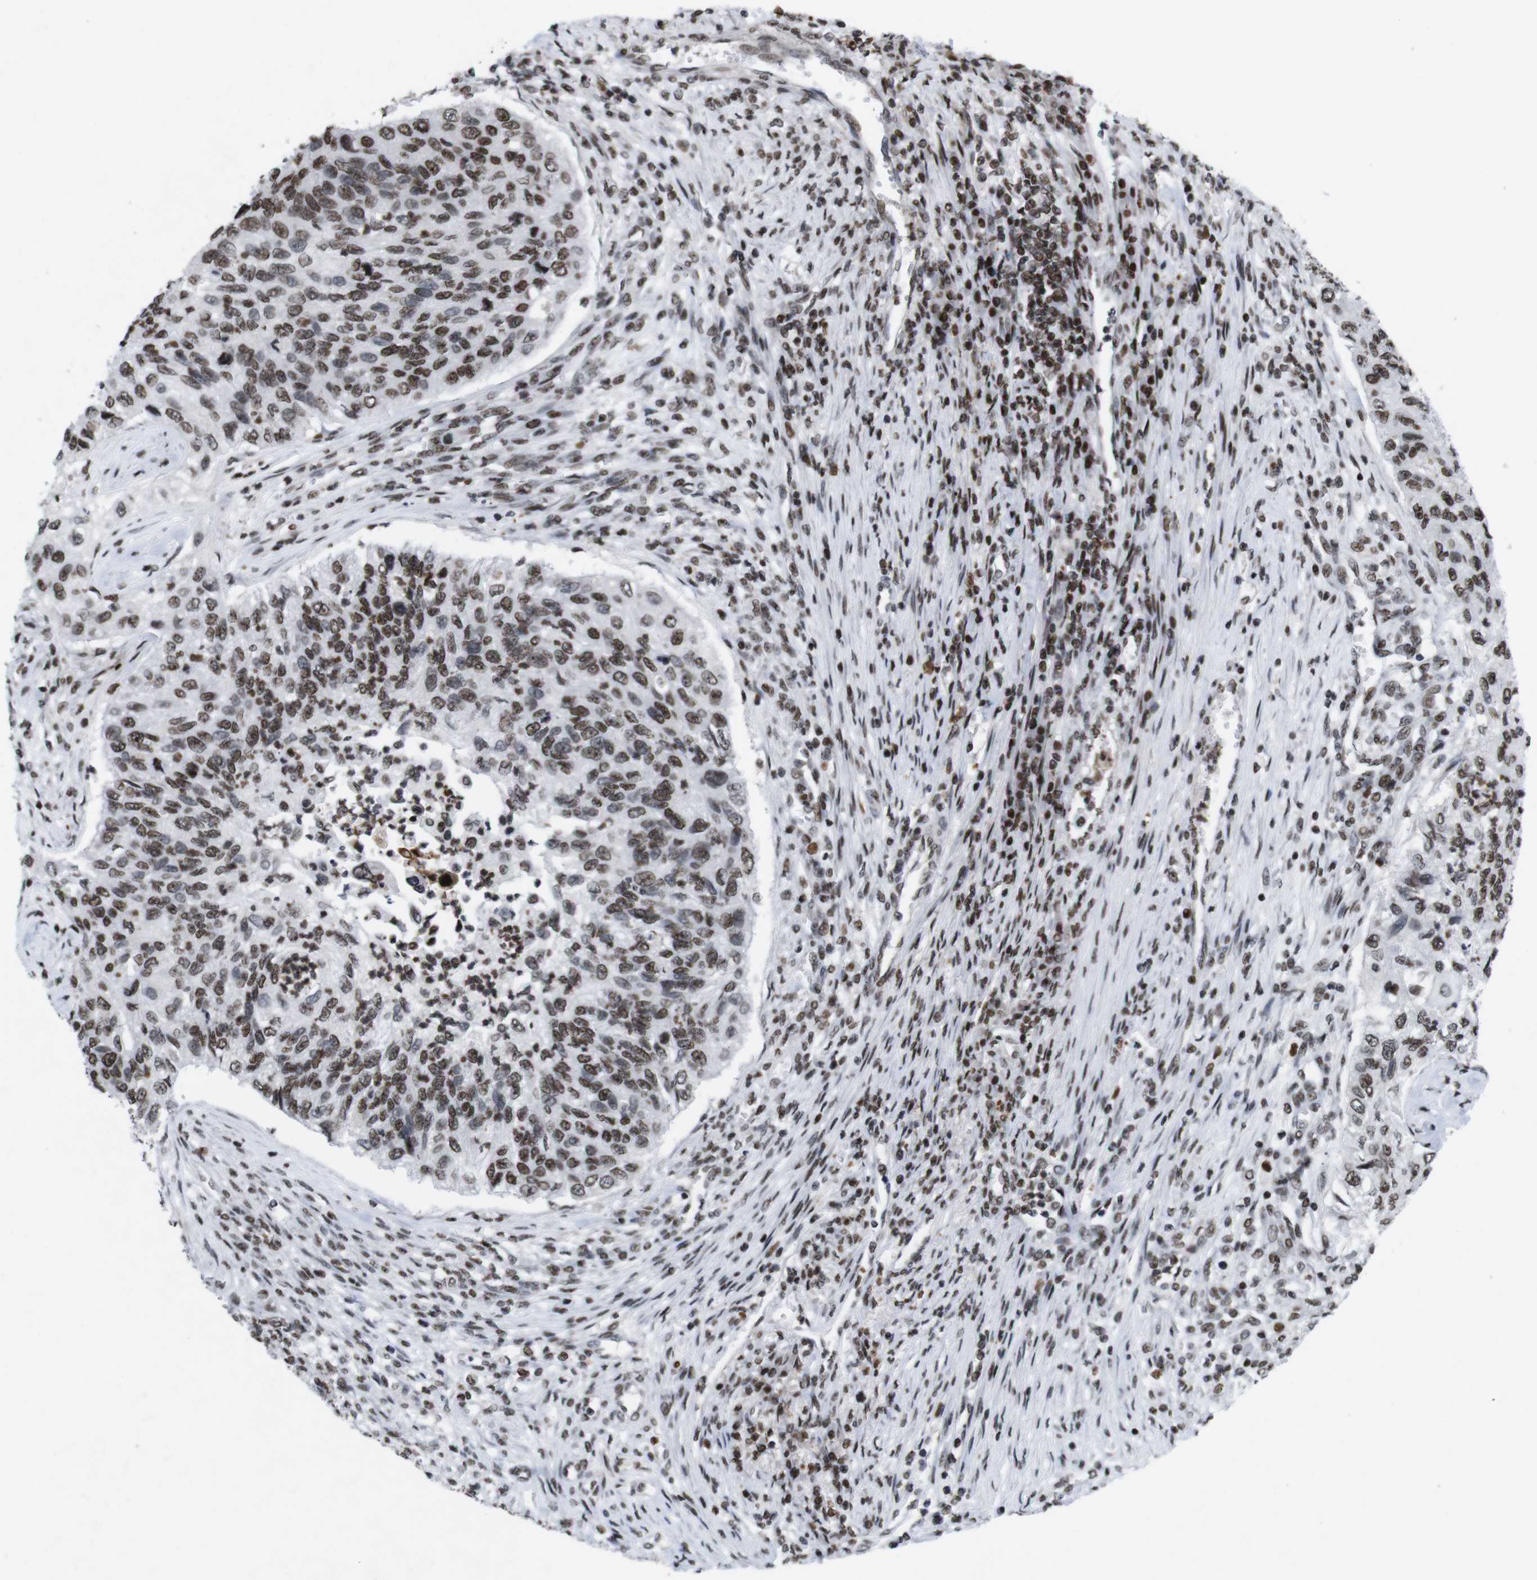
{"staining": {"intensity": "moderate", "quantity": ">75%", "location": "nuclear"}, "tissue": "urothelial cancer", "cell_type": "Tumor cells", "image_type": "cancer", "snomed": [{"axis": "morphology", "description": "Urothelial carcinoma, High grade"}, {"axis": "topography", "description": "Urinary bladder"}], "caption": "Immunohistochemistry micrograph of high-grade urothelial carcinoma stained for a protein (brown), which demonstrates medium levels of moderate nuclear positivity in approximately >75% of tumor cells.", "gene": "MAGEH1", "patient": {"sex": "female", "age": 60}}